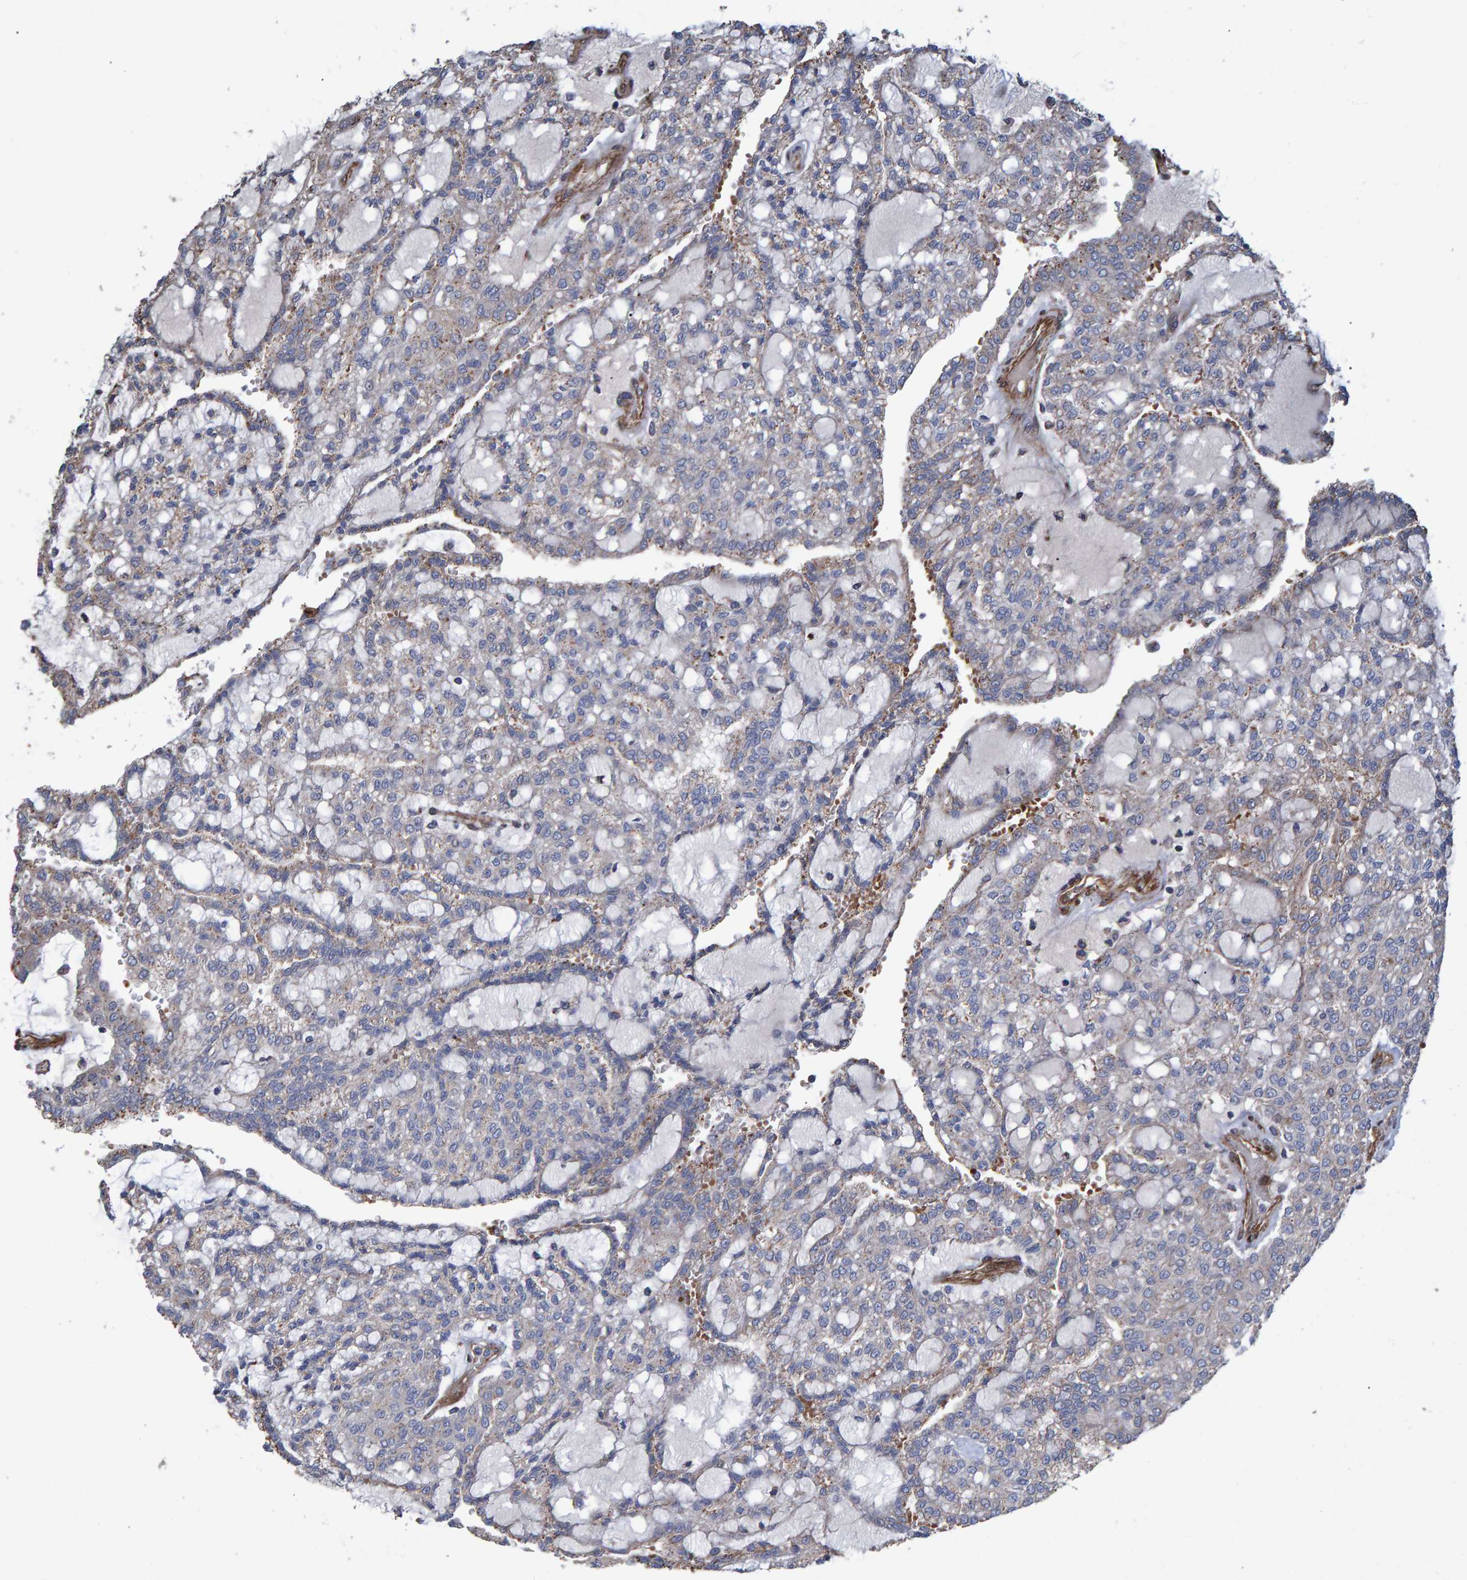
{"staining": {"intensity": "negative", "quantity": "none", "location": "none"}, "tissue": "renal cancer", "cell_type": "Tumor cells", "image_type": "cancer", "snomed": [{"axis": "morphology", "description": "Adenocarcinoma, NOS"}, {"axis": "topography", "description": "Kidney"}], "caption": "This is an IHC image of human adenocarcinoma (renal). There is no expression in tumor cells.", "gene": "SLIT2", "patient": {"sex": "male", "age": 63}}